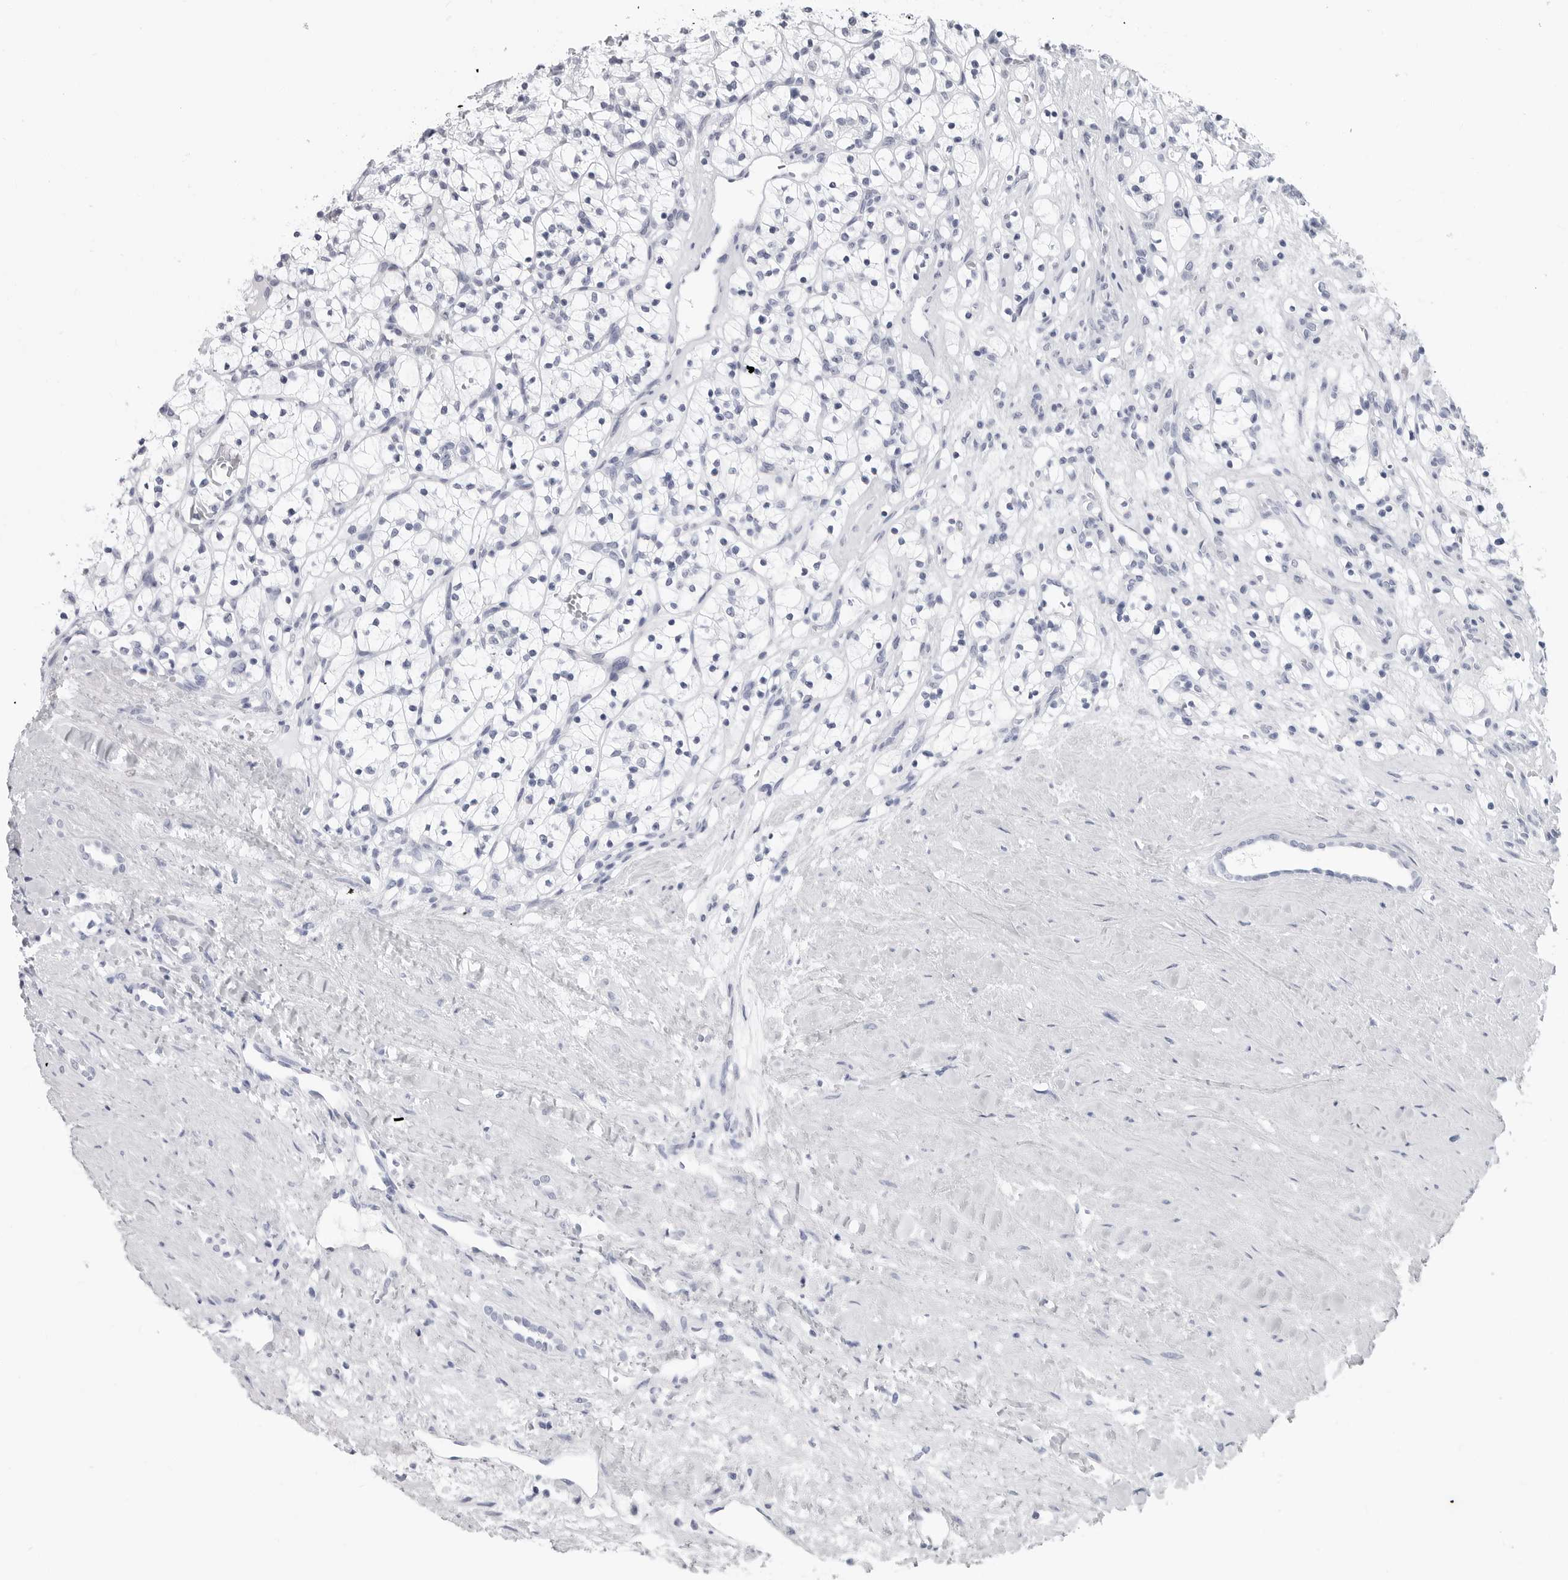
{"staining": {"intensity": "negative", "quantity": "none", "location": "none"}, "tissue": "renal cancer", "cell_type": "Tumor cells", "image_type": "cancer", "snomed": [{"axis": "morphology", "description": "Adenocarcinoma, NOS"}, {"axis": "topography", "description": "Kidney"}], "caption": "Tumor cells show no significant expression in renal cancer.", "gene": "CSH1", "patient": {"sex": "female", "age": 57}}